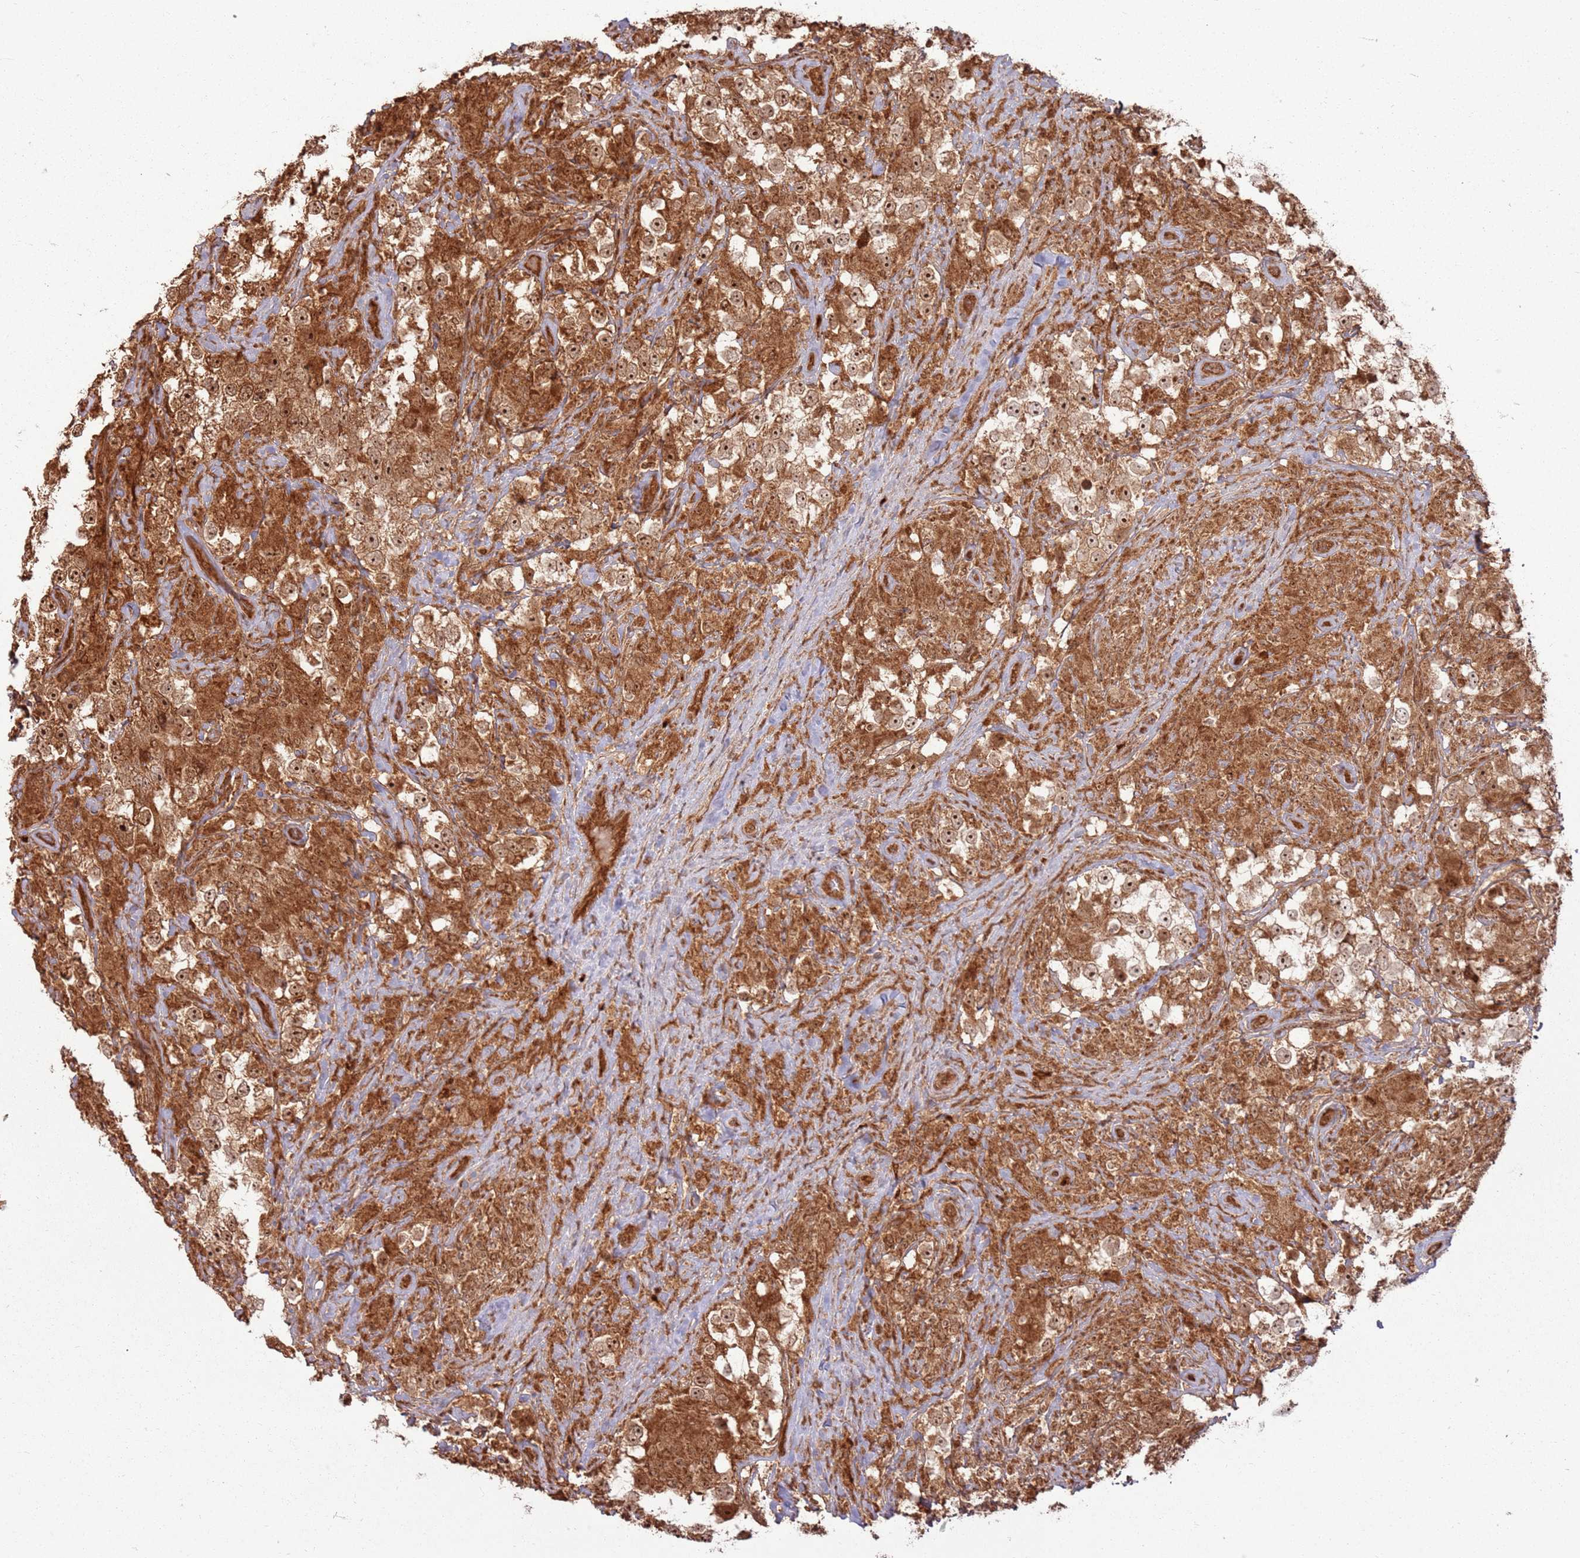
{"staining": {"intensity": "strong", "quantity": ">75%", "location": "cytoplasmic/membranous,nuclear"}, "tissue": "testis cancer", "cell_type": "Tumor cells", "image_type": "cancer", "snomed": [{"axis": "morphology", "description": "Seminoma, NOS"}, {"axis": "topography", "description": "Testis"}], "caption": "Strong cytoplasmic/membranous and nuclear protein staining is identified in about >75% of tumor cells in testis seminoma. (DAB IHC, brown staining for protein, blue staining for nuclei).", "gene": "TBC1D13", "patient": {"sex": "male", "age": 46}}